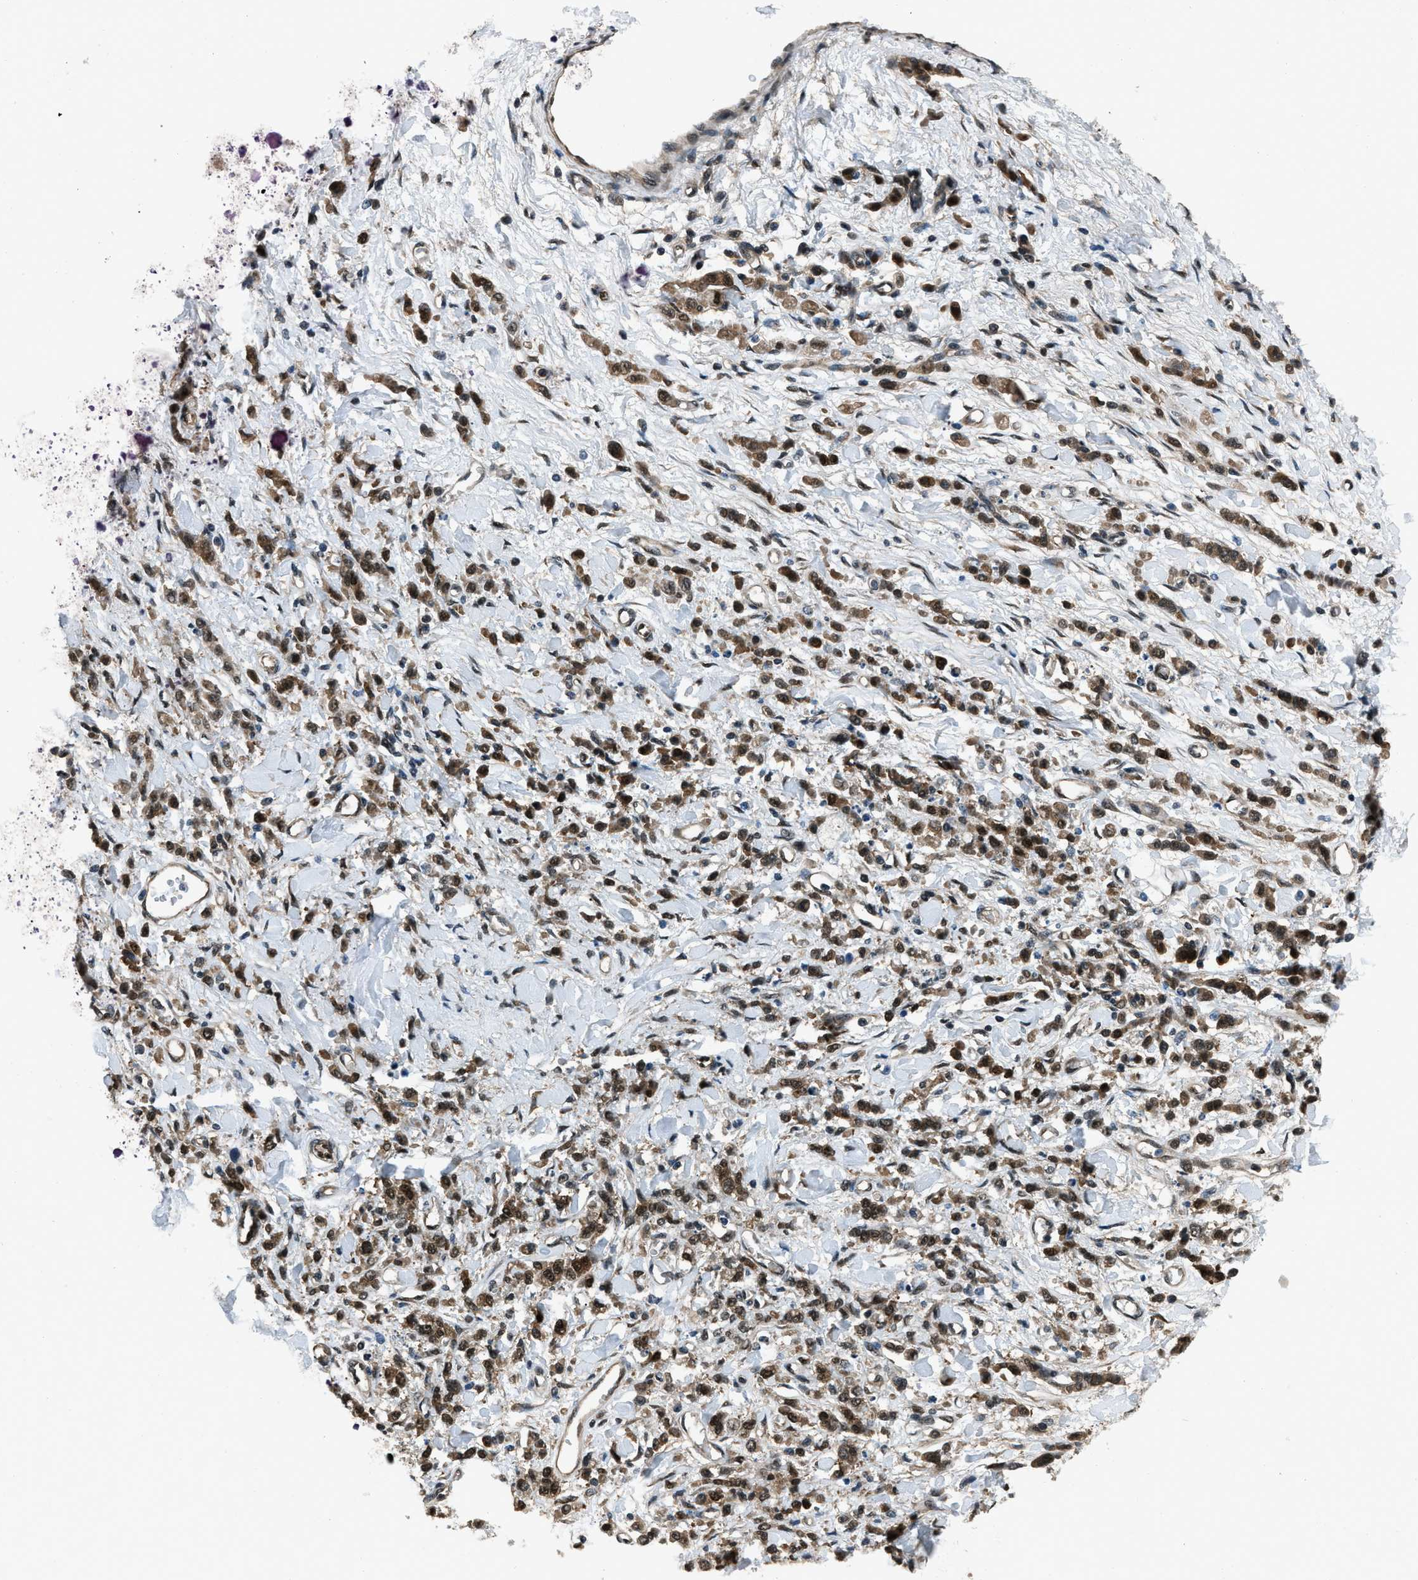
{"staining": {"intensity": "strong", "quantity": ">75%", "location": "cytoplasmic/membranous,nuclear"}, "tissue": "stomach cancer", "cell_type": "Tumor cells", "image_type": "cancer", "snomed": [{"axis": "morphology", "description": "Normal tissue, NOS"}, {"axis": "morphology", "description": "Adenocarcinoma, NOS"}, {"axis": "topography", "description": "Stomach"}], "caption": "Immunohistochemical staining of human stomach cancer displays high levels of strong cytoplasmic/membranous and nuclear staining in about >75% of tumor cells.", "gene": "NUDCD3", "patient": {"sex": "male", "age": 82}}